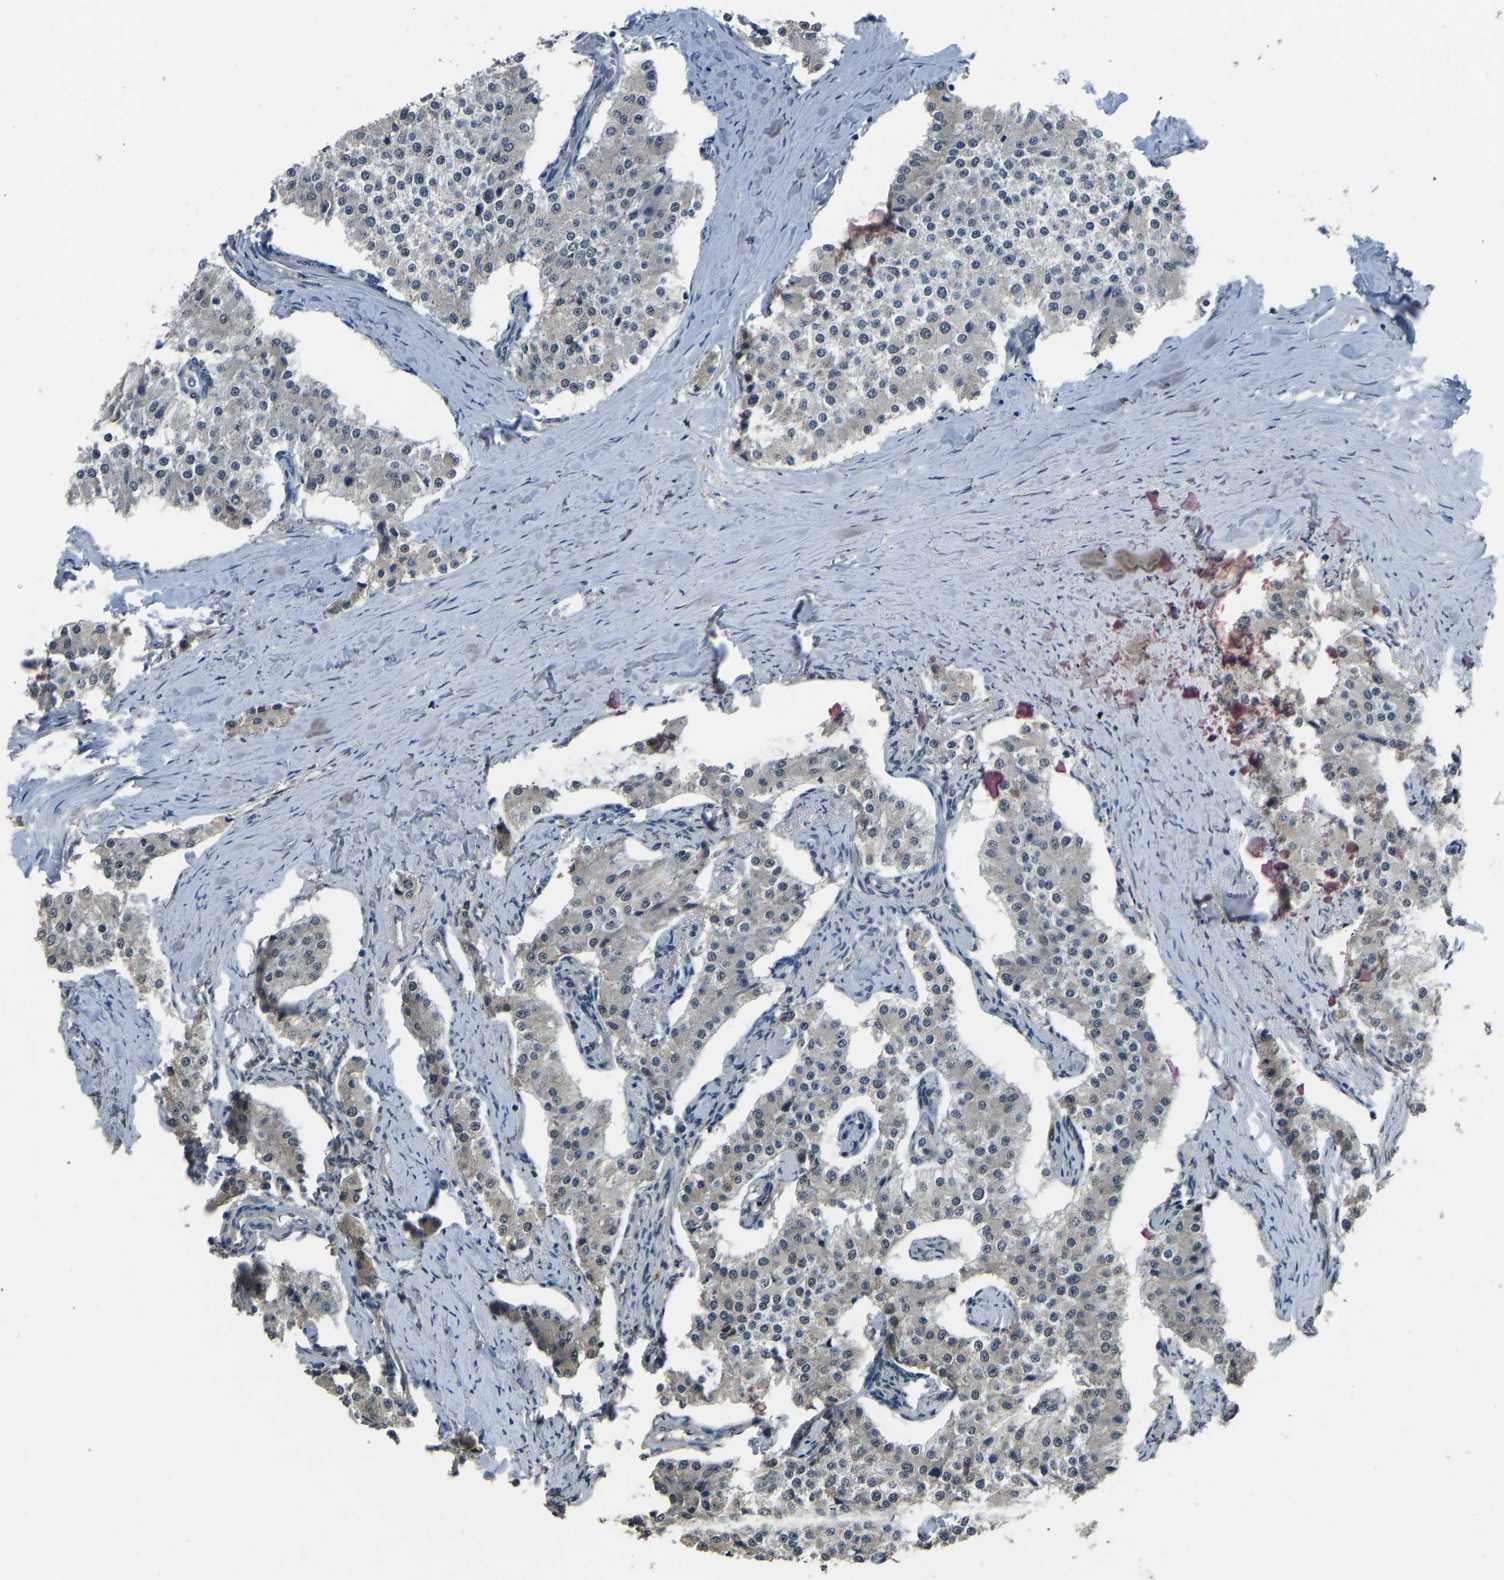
{"staining": {"intensity": "negative", "quantity": "none", "location": "none"}, "tissue": "carcinoid", "cell_type": "Tumor cells", "image_type": "cancer", "snomed": [{"axis": "morphology", "description": "Carcinoid, malignant, NOS"}, {"axis": "topography", "description": "Colon"}], "caption": "A high-resolution micrograph shows immunohistochemistry staining of carcinoid, which shows no significant staining in tumor cells.", "gene": "TOX4", "patient": {"sex": "female", "age": 52}}